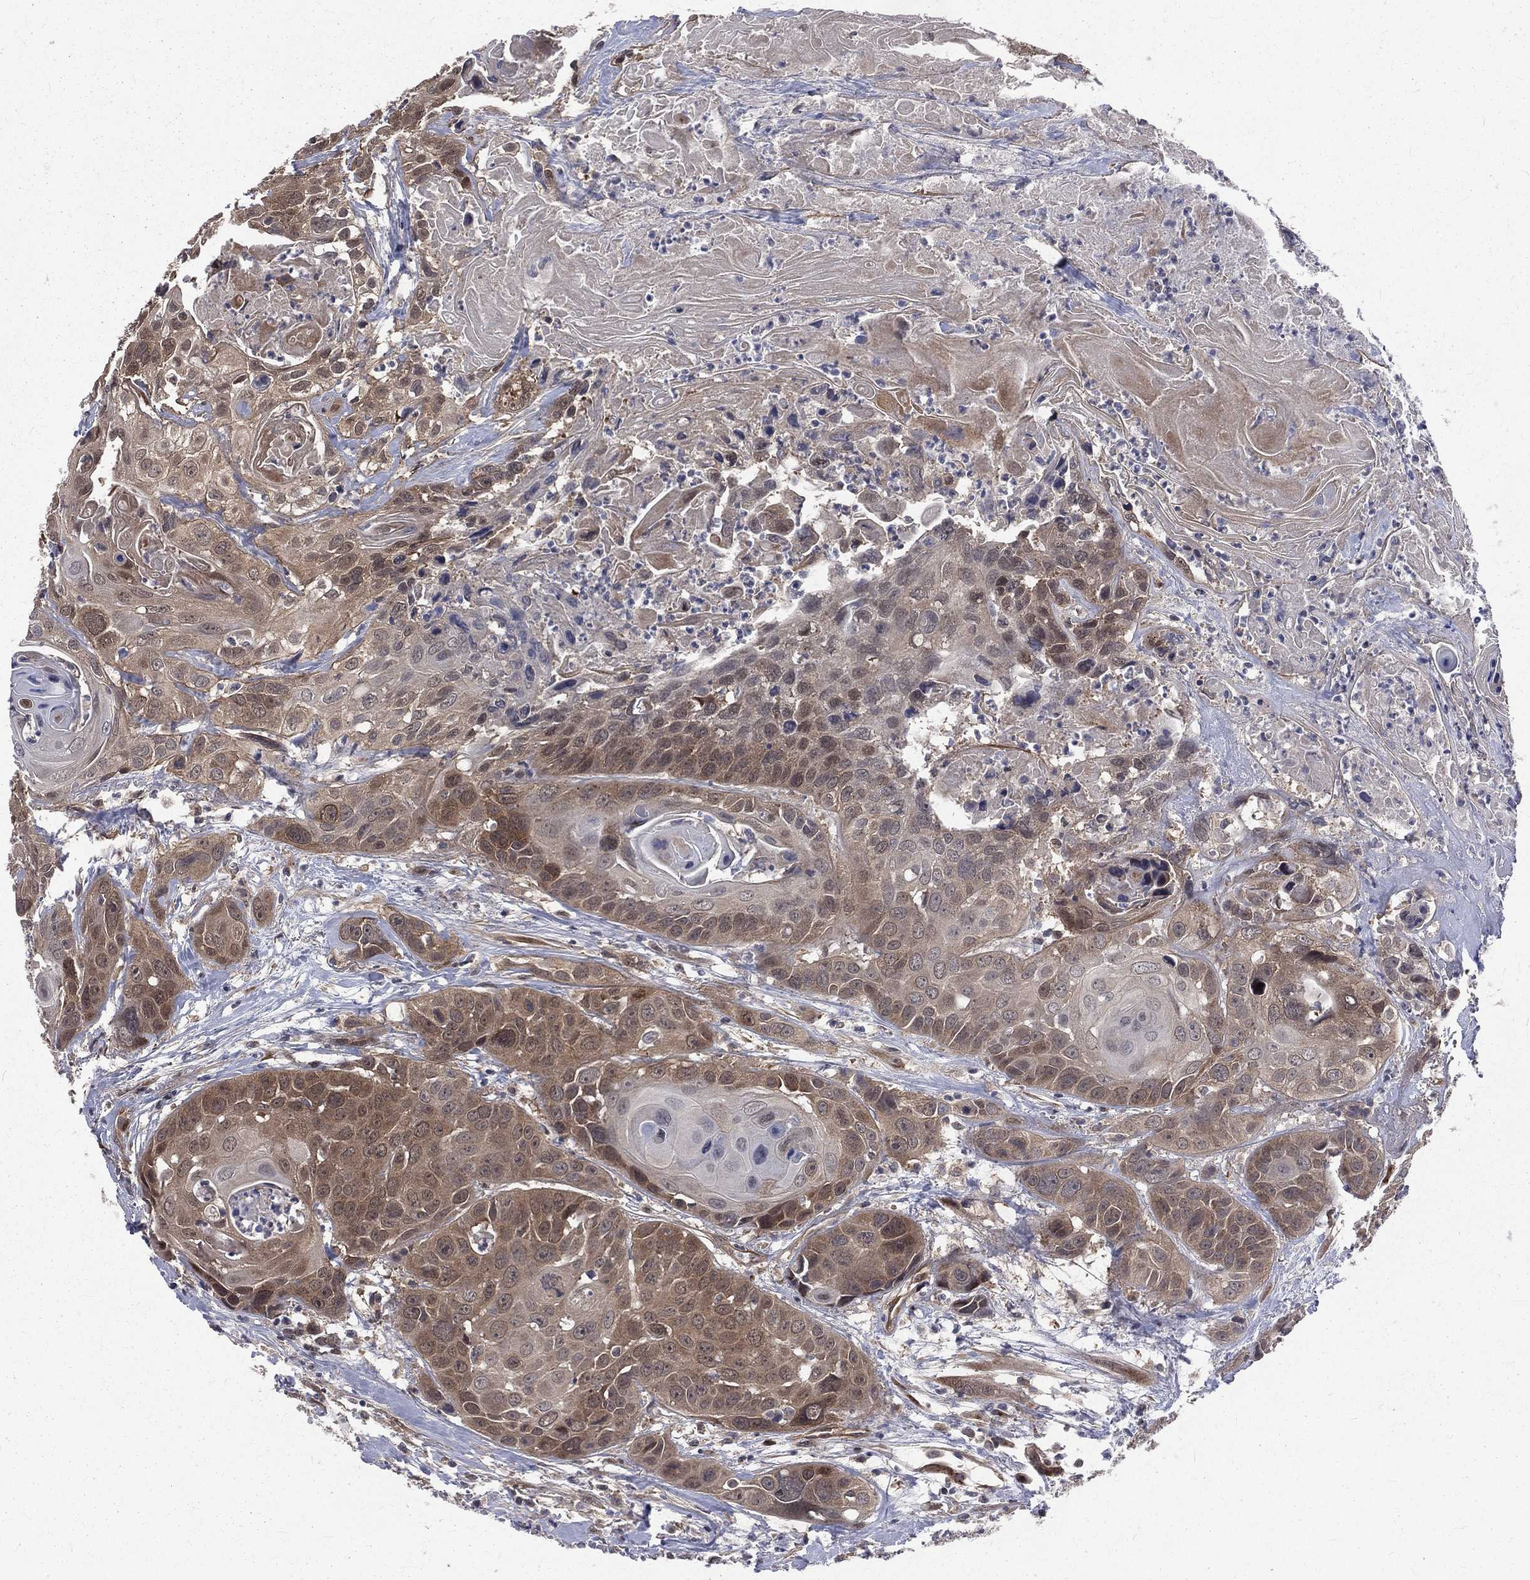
{"staining": {"intensity": "weak", "quantity": "<25%", "location": "cytoplasmic/membranous"}, "tissue": "head and neck cancer", "cell_type": "Tumor cells", "image_type": "cancer", "snomed": [{"axis": "morphology", "description": "Squamous cell carcinoma, NOS"}, {"axis": "topography", "description": "Oral tissue"}, {"axis": "topography", "description": "Head-Neck"}], "caption": "DAB (3,3'-diaminobenzidine) immunohistochemical staining of human head and neck cancer (squamous cell carcinoma) reveals no significant positivity in tumor cells.", "gene": "ARL3", "patient": {"sex": "male", "age": 56}}